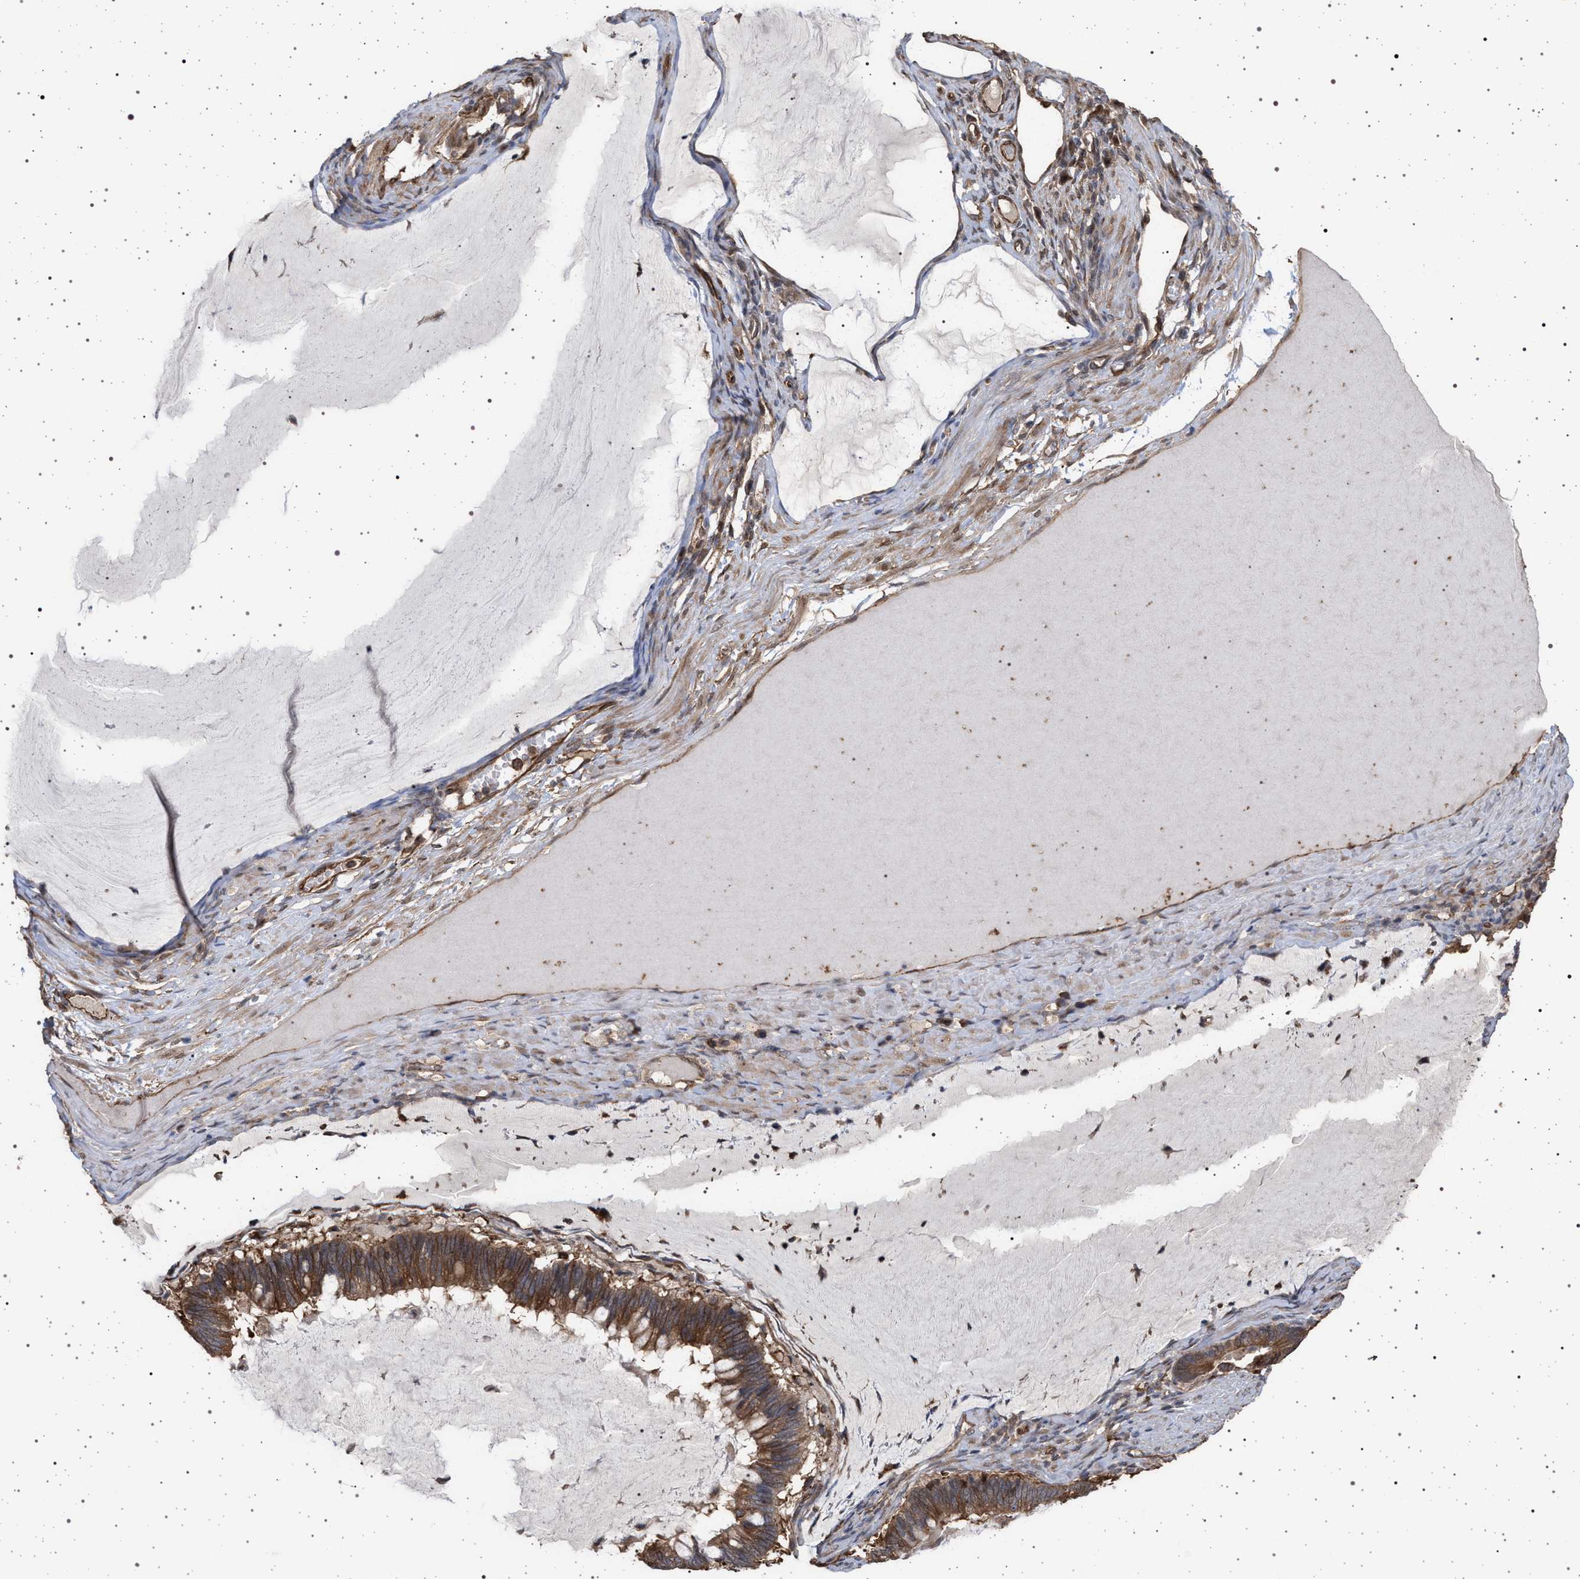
{"staining": {"intensity": "strong", "quantity": ">75%", "location": "cytoplasmic/membranous"}, "tissue": "ovarian cancer", "cell_type": "Tumor cells", "image_type": "cancer", "snomed": [{"axis": "morphology", "description": "Cystadenocarcinoma, mucinous, NOS"}, {"axis": "topography", "description": "Ovary"}], "caption": "Ovarian mucinous cystadenocarcinoma tissue shows strong cytoplasmic/membranous expression in approximately >75% of tumor cells", "gene": "IFT20", "patient": {"sex": "female", "age": 61}}